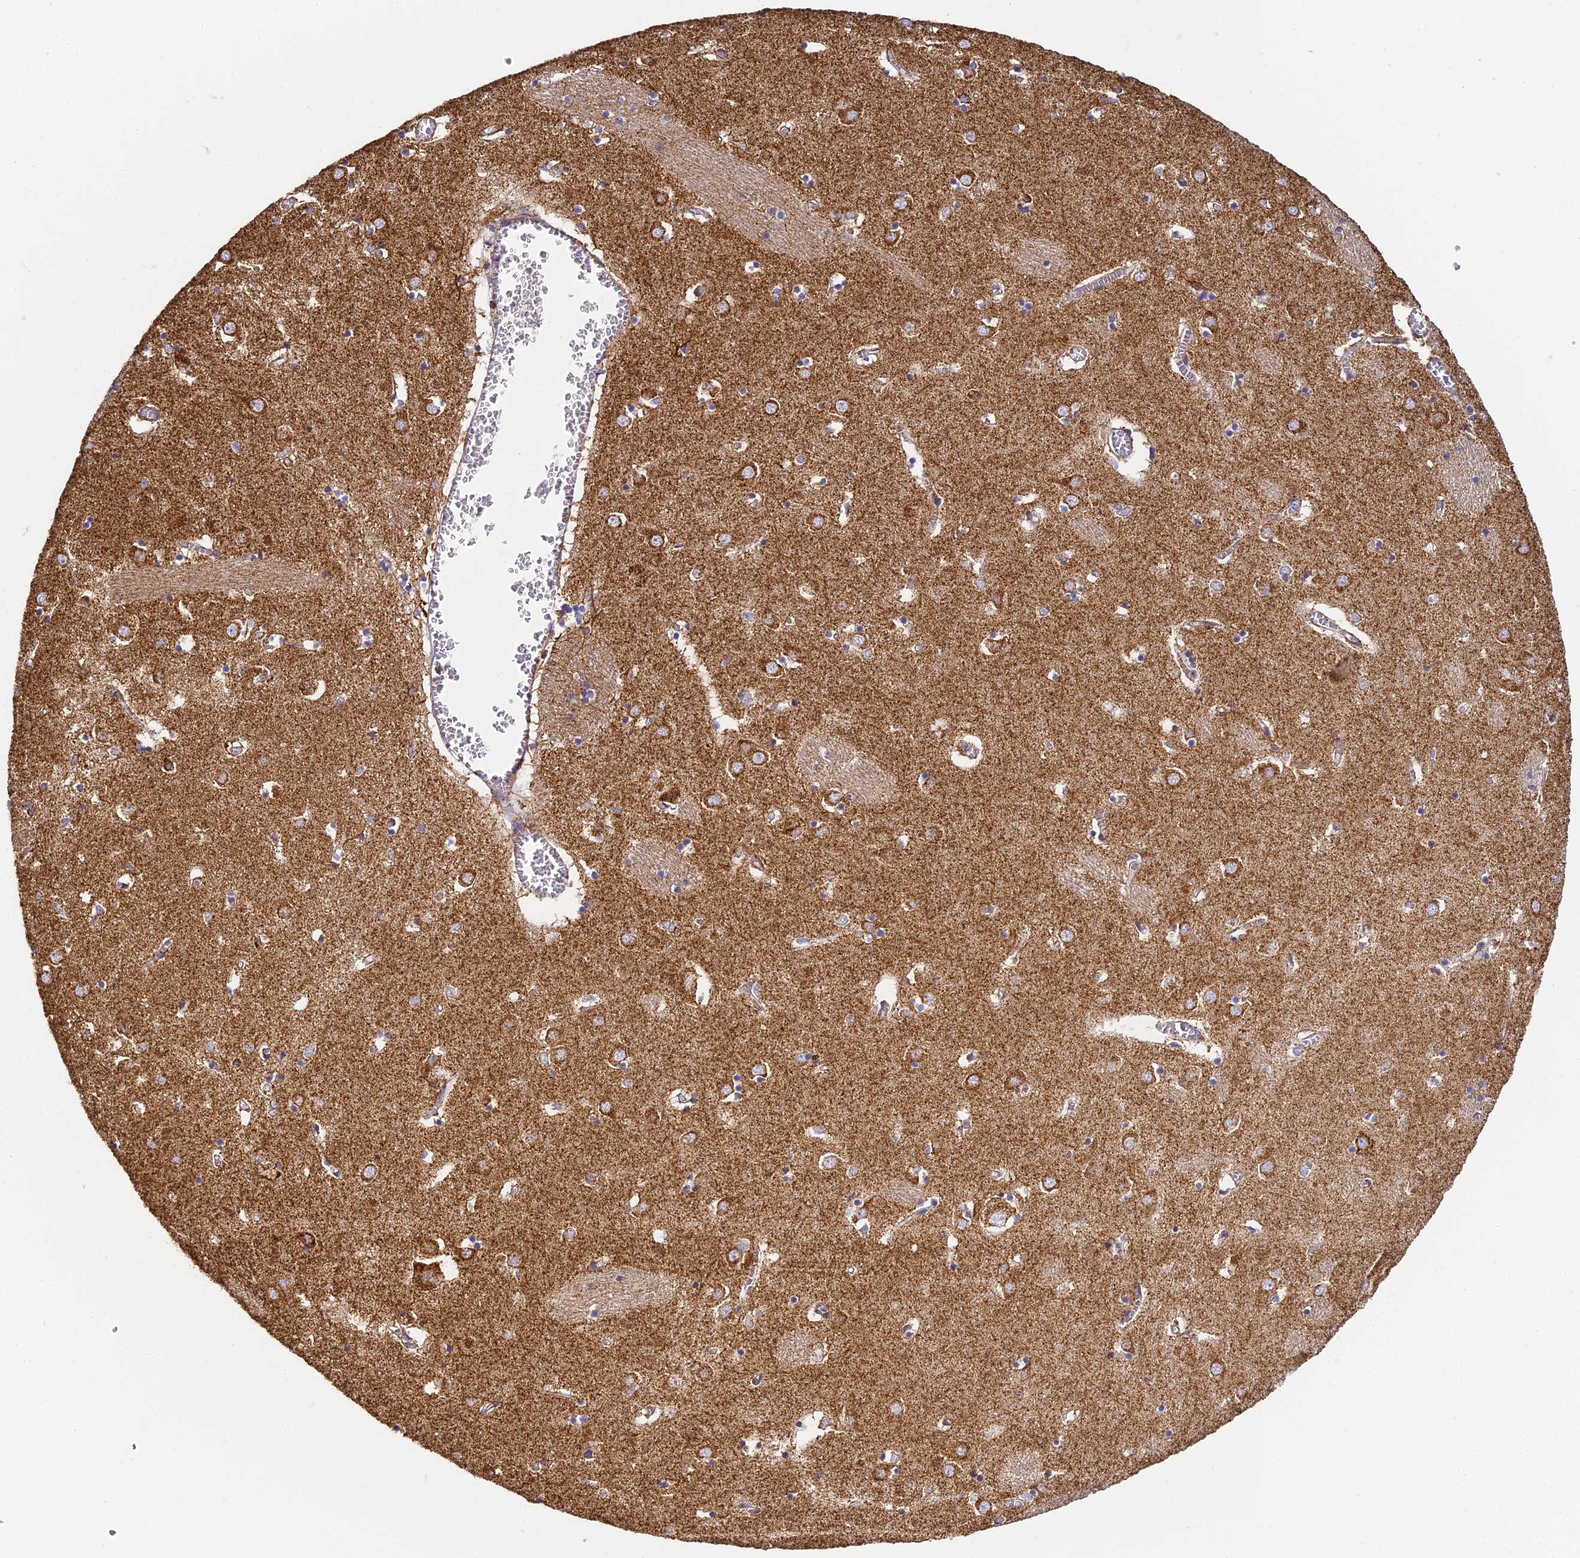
{"staining": {"intensity": "weak", "quantity": "<25%", "location": "cytoplasmic/membranous"}, "tissue": "caudate", "cell_type": "Glial cells", "image_type": "normal", "snomed": [{"axis": "morphology", "description": "Normal tissue, NOS"}, {"axis": "topography", "description": "Lateral ventricle wall"}], "caption": "Histopathology image shows no significant protein expression in glial cells of benign caudate.", "gene": "COX6C", "patient": {"sex": "male", "age": 70}}